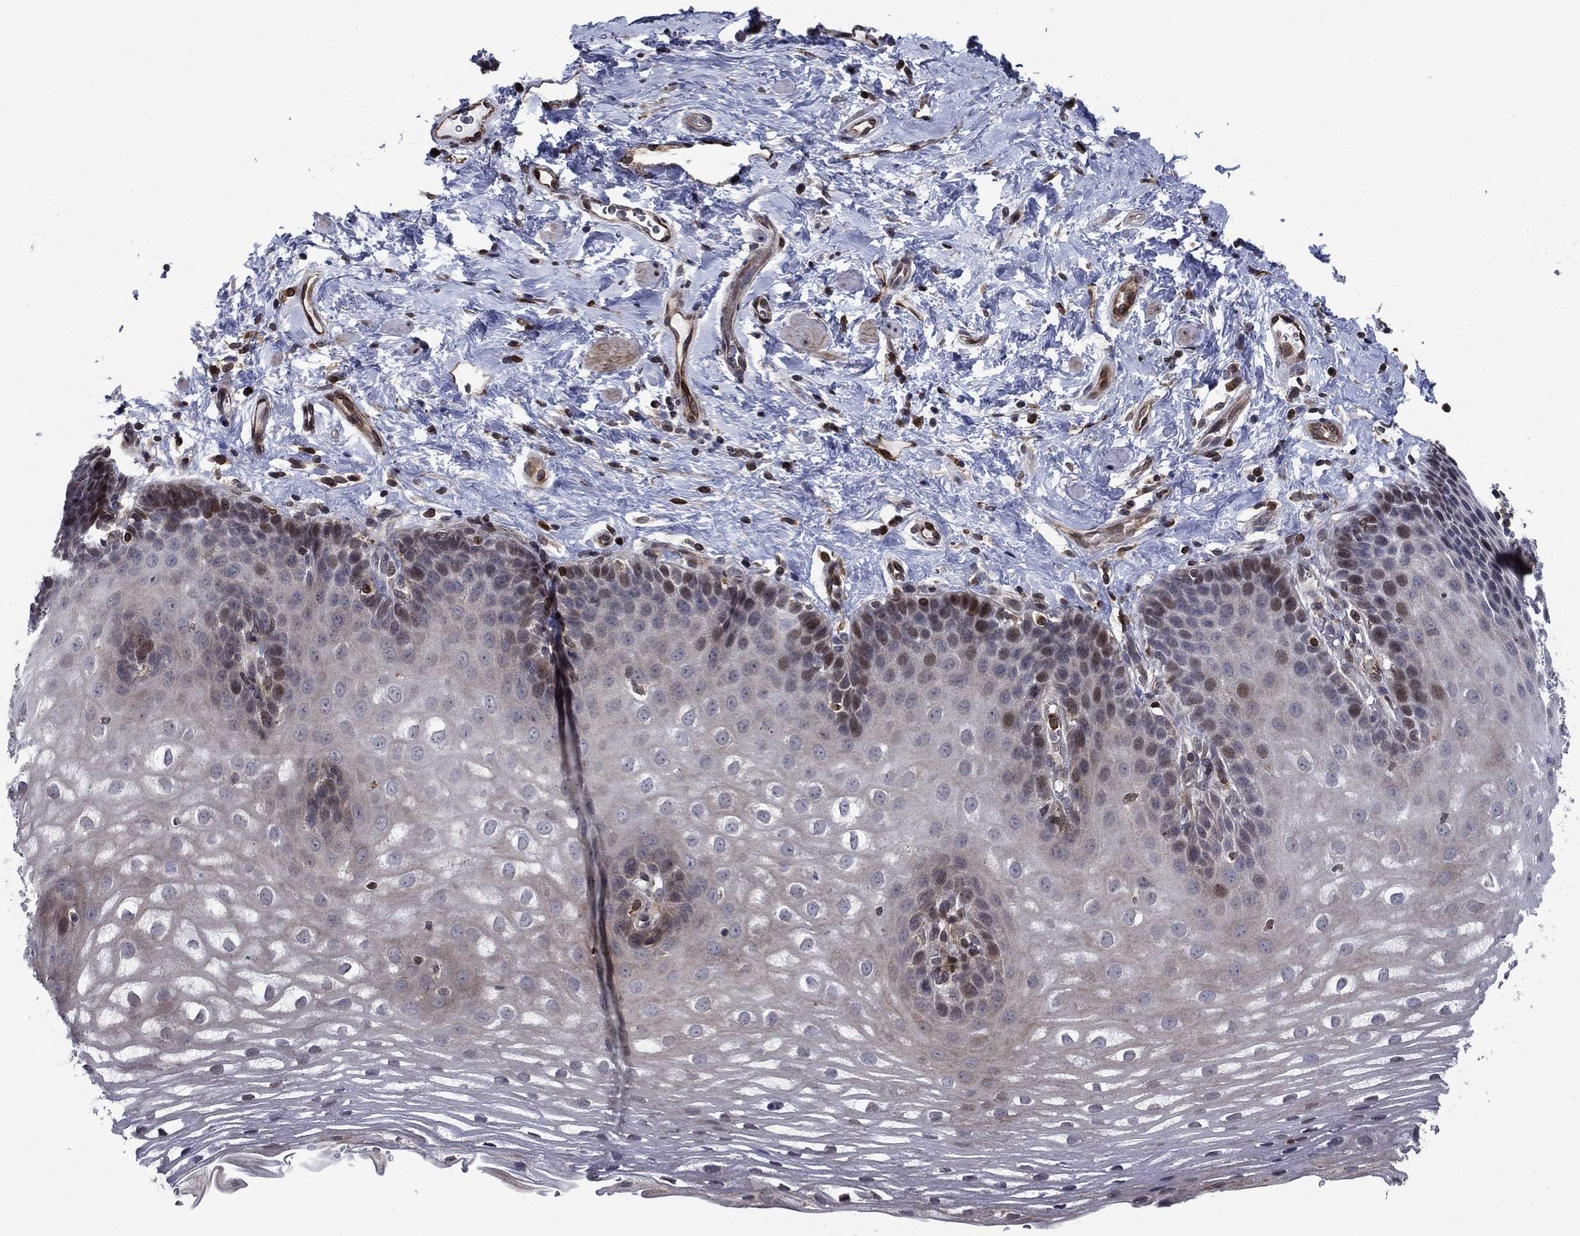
{"staining": {"intensity": "weak", "quantity": "<25%", "location": "cytoplasmic/membranous,nuclear"}, "tissue": "esophagus", "cell_type": "Squamous epithelial cells", "image_type": "normal", "snomed": [{"axis": "morphology", "description": "Normal tissue, NOS"}, {"axis": "topography", "description": "Esophagus"}], "caption": "IHC image of unremarkable esophagus: human esophagus stained with DAB (3,3'-diaminobenzidine) shows no significant protein staining in squamous epithelial cells.", "gene": "DHRS7", "patient": {"sex": "male", "age": 64}}